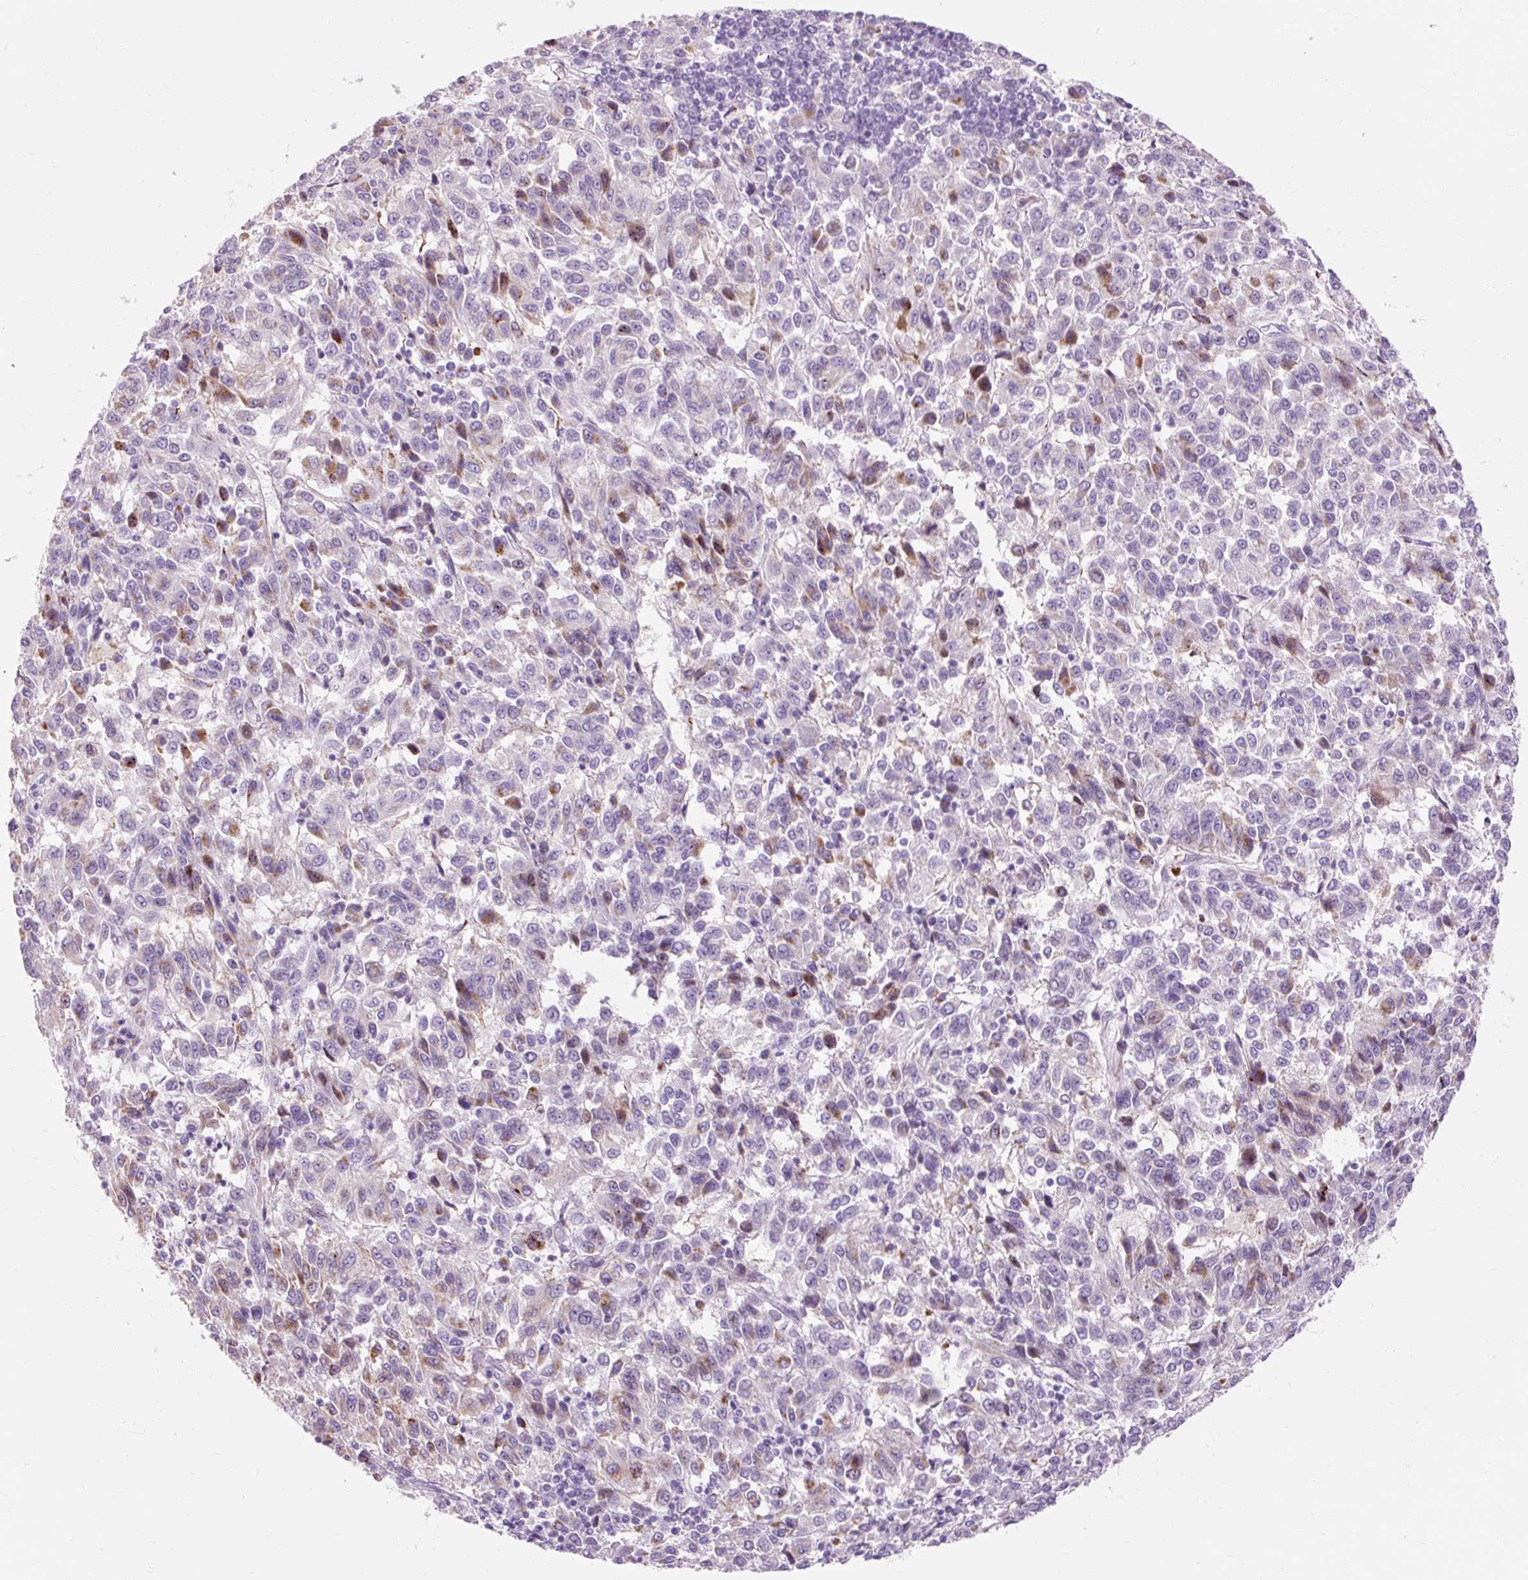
{"staining": {"intensity": "moderate", "quantity": "<25%", "location": "cytoplasmic/membranous"}, "tissue": "melanoma", "cell_type": "Tumor cells", "image_type": "cancer", "snomed": [{"axis": "morphology", "description": "Malignant melanoma, Metastatic site"}, {"axis": "topography", "description": "Lung"}], "caption": "Melanoma stained with DAB immunohistochemistry (IHC) demonstrates low levels of moderate cytoplasmic/membranous positivity in approximately <25% of tumor cells.", "gene": "CLDN25", "patient": {"sex": "male", "age": 64}}